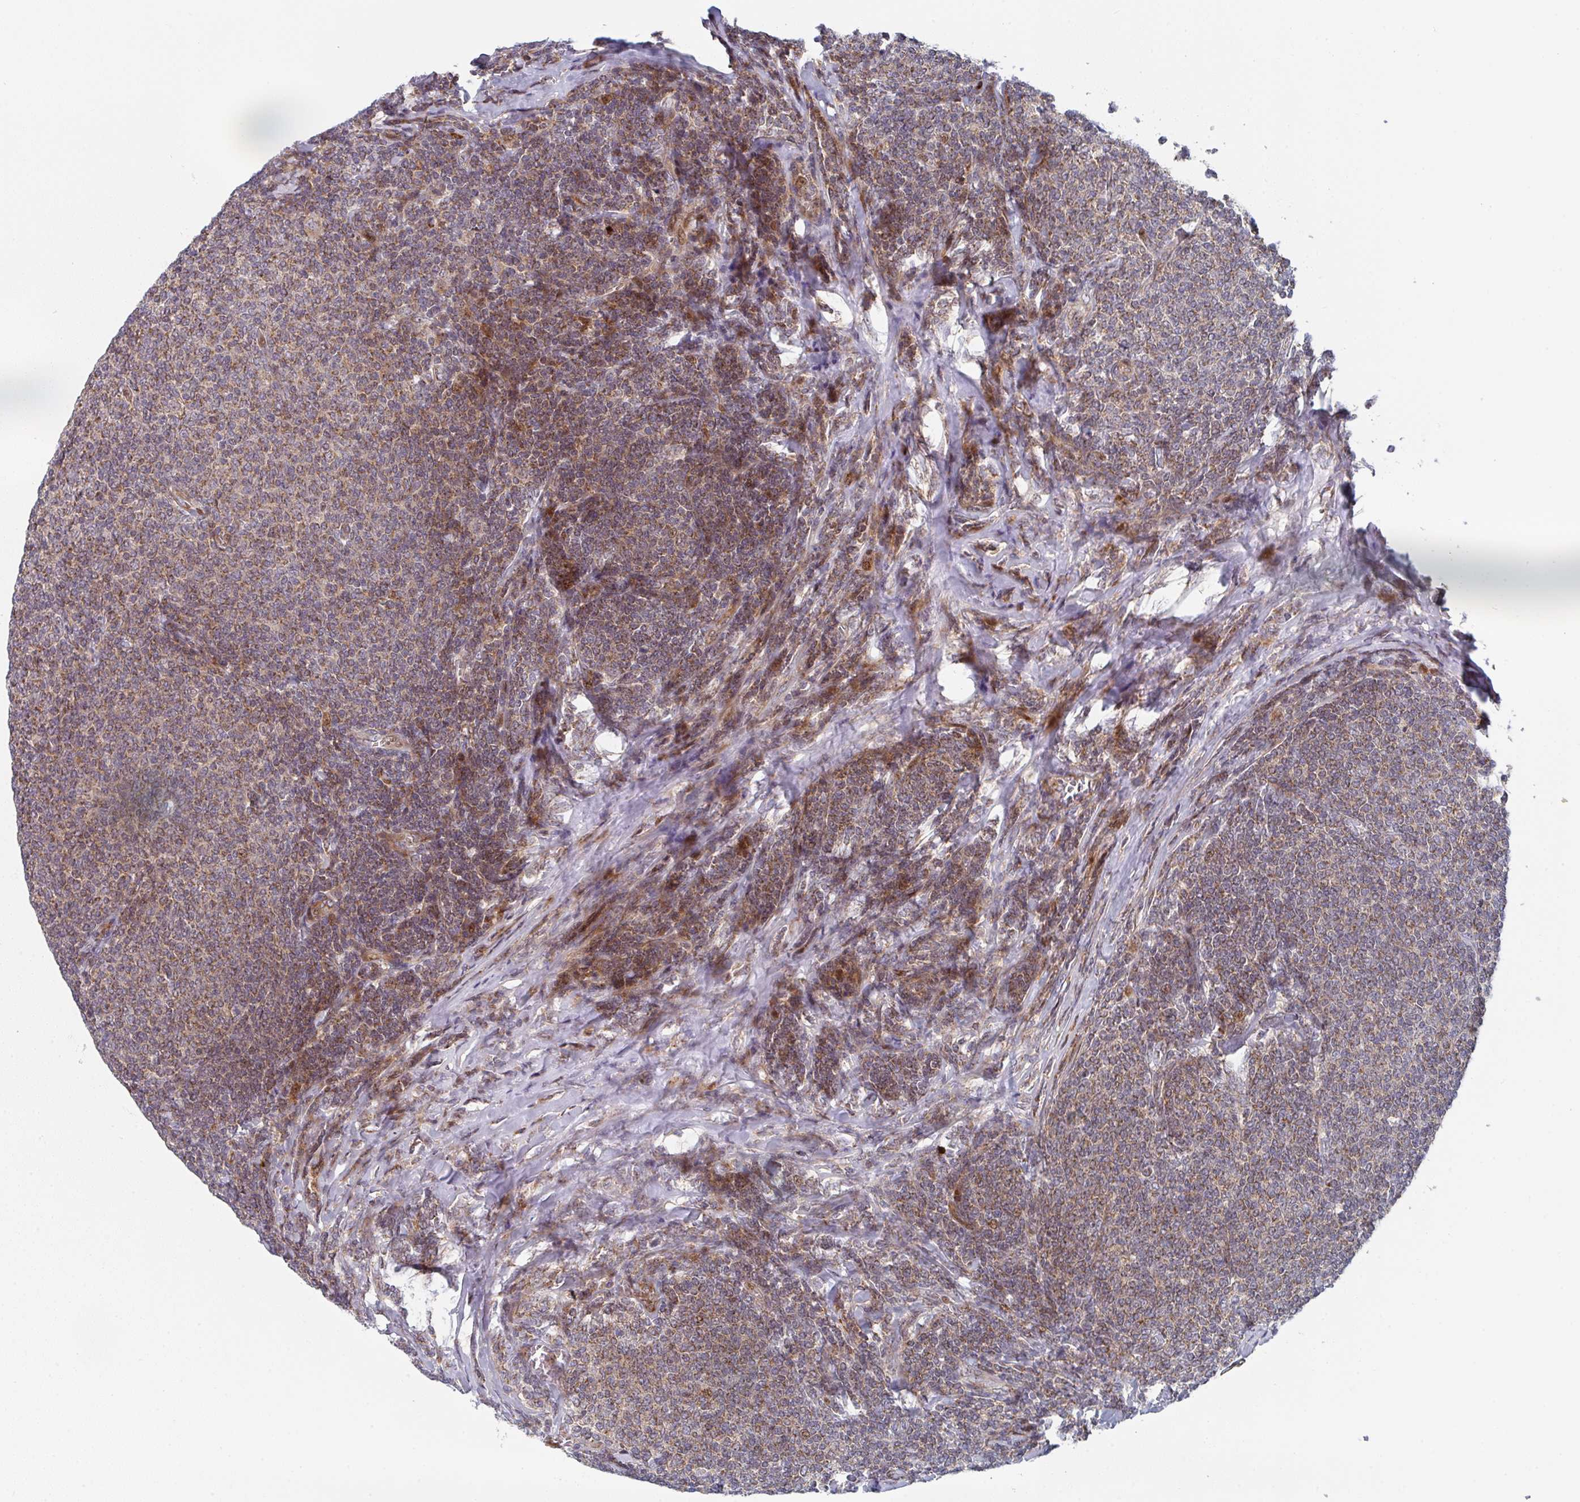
{"staining": {"intensity": "moderate", "quantity": ">75%", "location": "cytoplasmic/membranous"}, "tissue": "lymphoma", "cell_type": "Tumor cells", "image_type": "cancer", "snomed": [{"axis": "morphology", "description": "Malignant lymphoma, non-Hodgkin's type, Low grade"}, {"axis": "topography", "description": "Lymph node"}], "caption": "Lymphoma stained with a protein marker demonstrates moderate staining in tumor cells.", "gene": "ZNF644", "patient": {"sex": "male", "age": 52}}